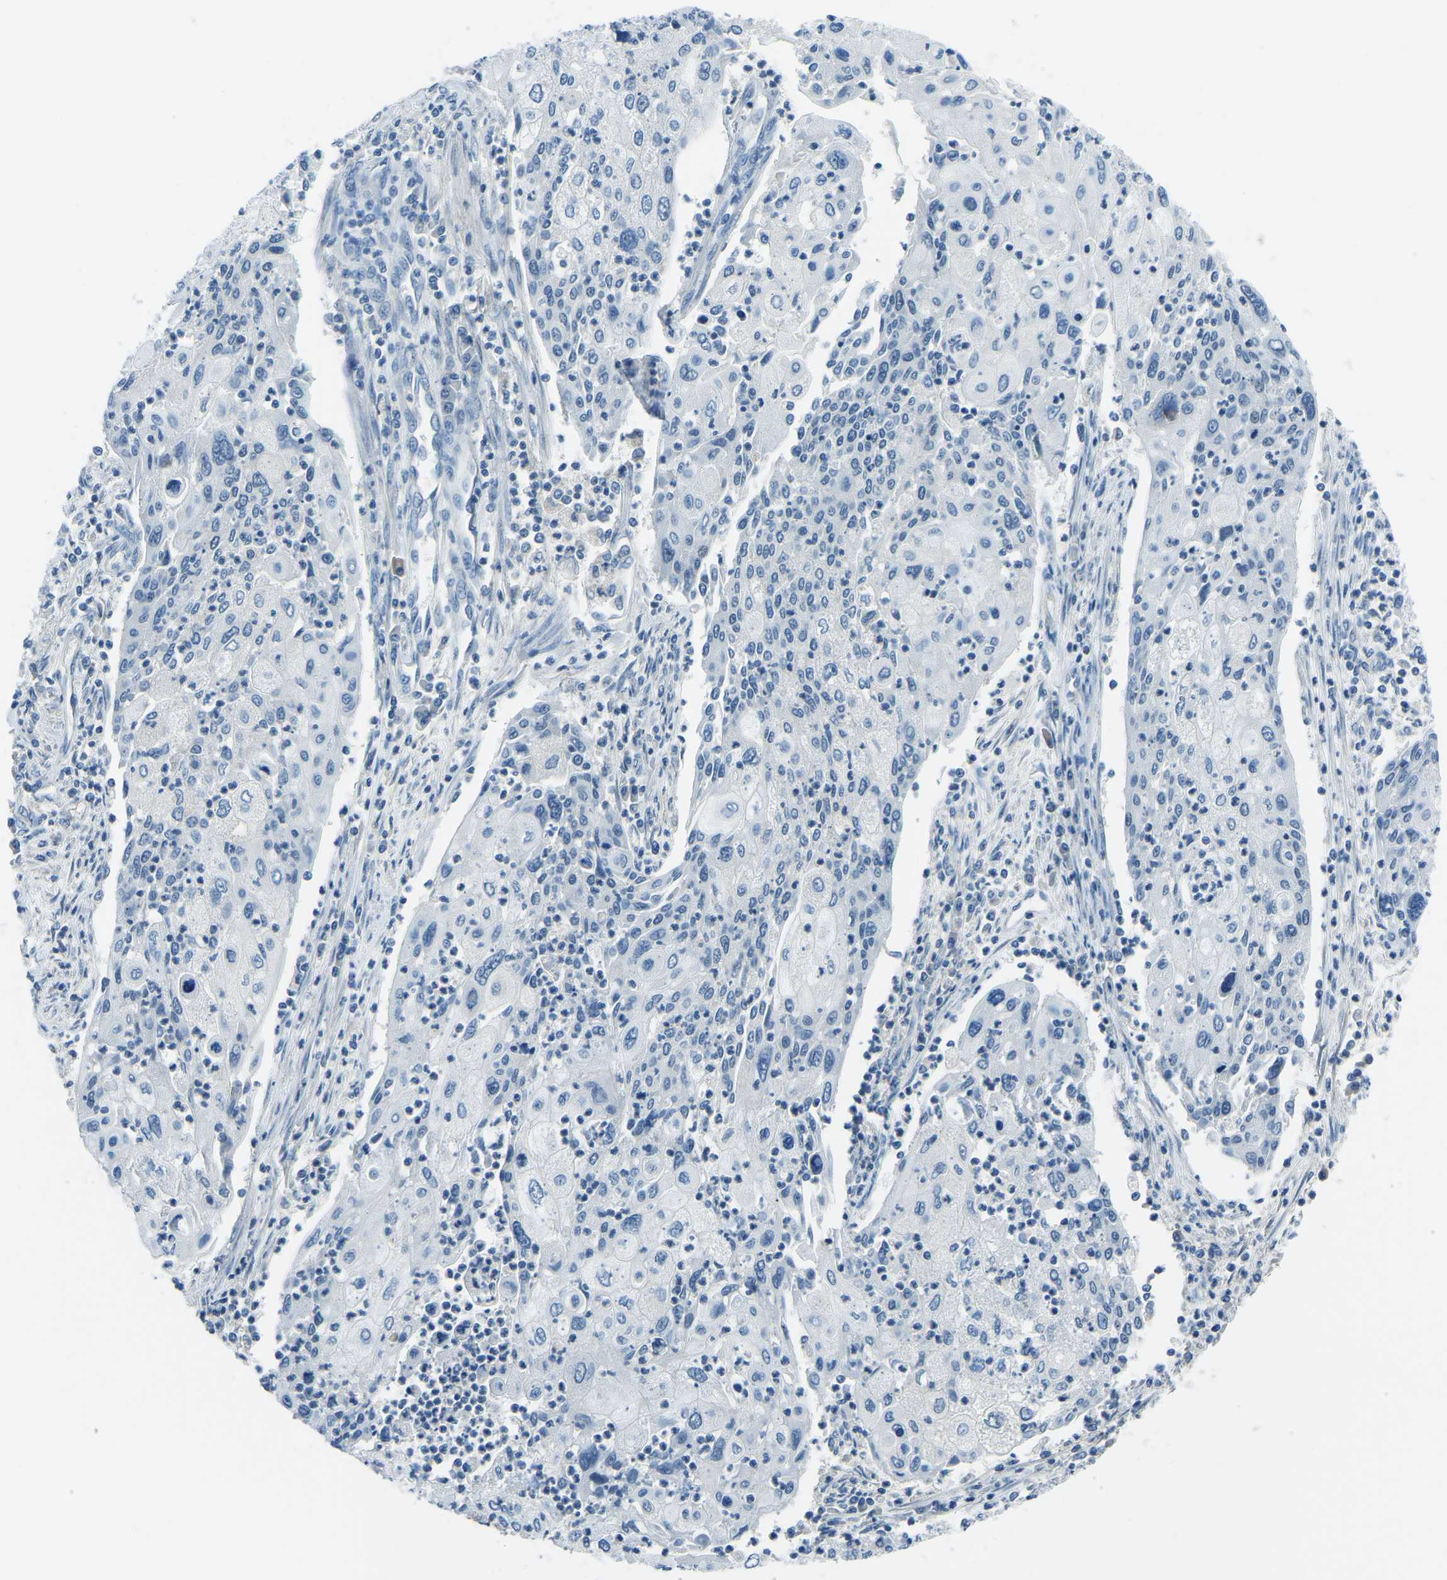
{"staining": {"intensity": "negative", "quantity": "none", "location": "none"}, "tissue": "cervical cancer", "cell_type": "Tumor cells", "image_type": "cancer", "snomed": [{"axis": "morphology", "description": "Squamous cell carcinoma, NOS"}, {"axis": "topography", "description": "Cervix"}], "caption": "Immunohistochemistry of cervical cancer exhibits no expression in tumor cells. (Brightfield microscopy of DAB (3,3'-diaminobenzidine) immunohistochemistry (IHC) at high magnification).", "gene": "RRP1", "patient": {"sex": "female", "age": 40}}